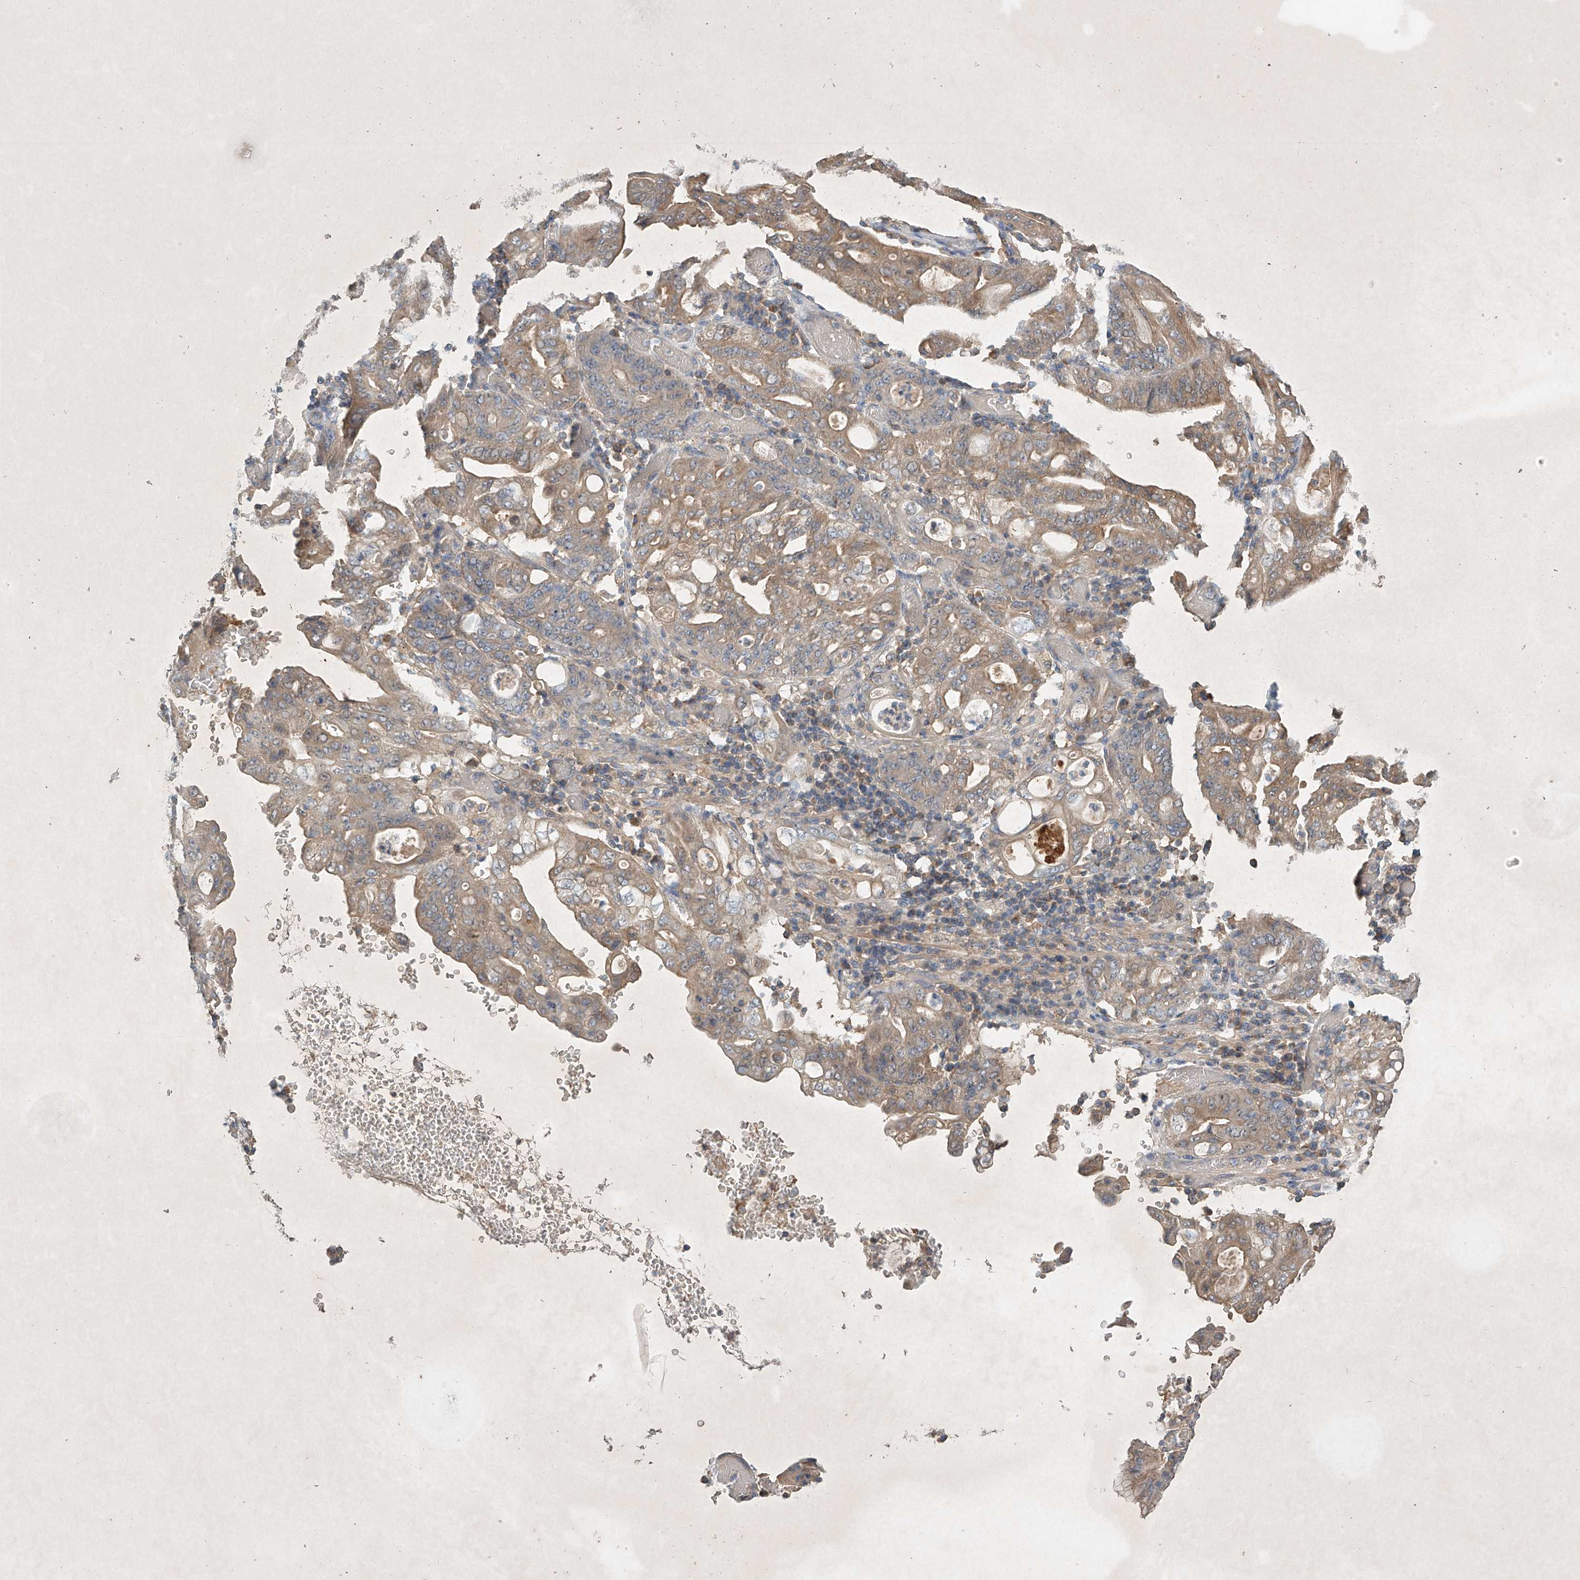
{"staining": {"intensity": "moderate", "quantity": ">75%", "location": "cytoplasmic/membranous"}, "tissue": "stomach cancer", "cell_type": "Tumor cells", "image_type": "cancer", "snomed": [{"axis": "morphology", "description": "Adenocarcinoma, NOS"}, {"axis": "topography", "description": "Stomach"}], "caption": "DAB (3,3'-diaminobenzidine) immunohistochemical staining of stomach adenocarcinoma demonstrates moderate cytoplasmic/membranous protein staining in approximately >75% of tumor cells.", "gene": "GNB1L", "patient": {"sex": "female", "age": 73}}